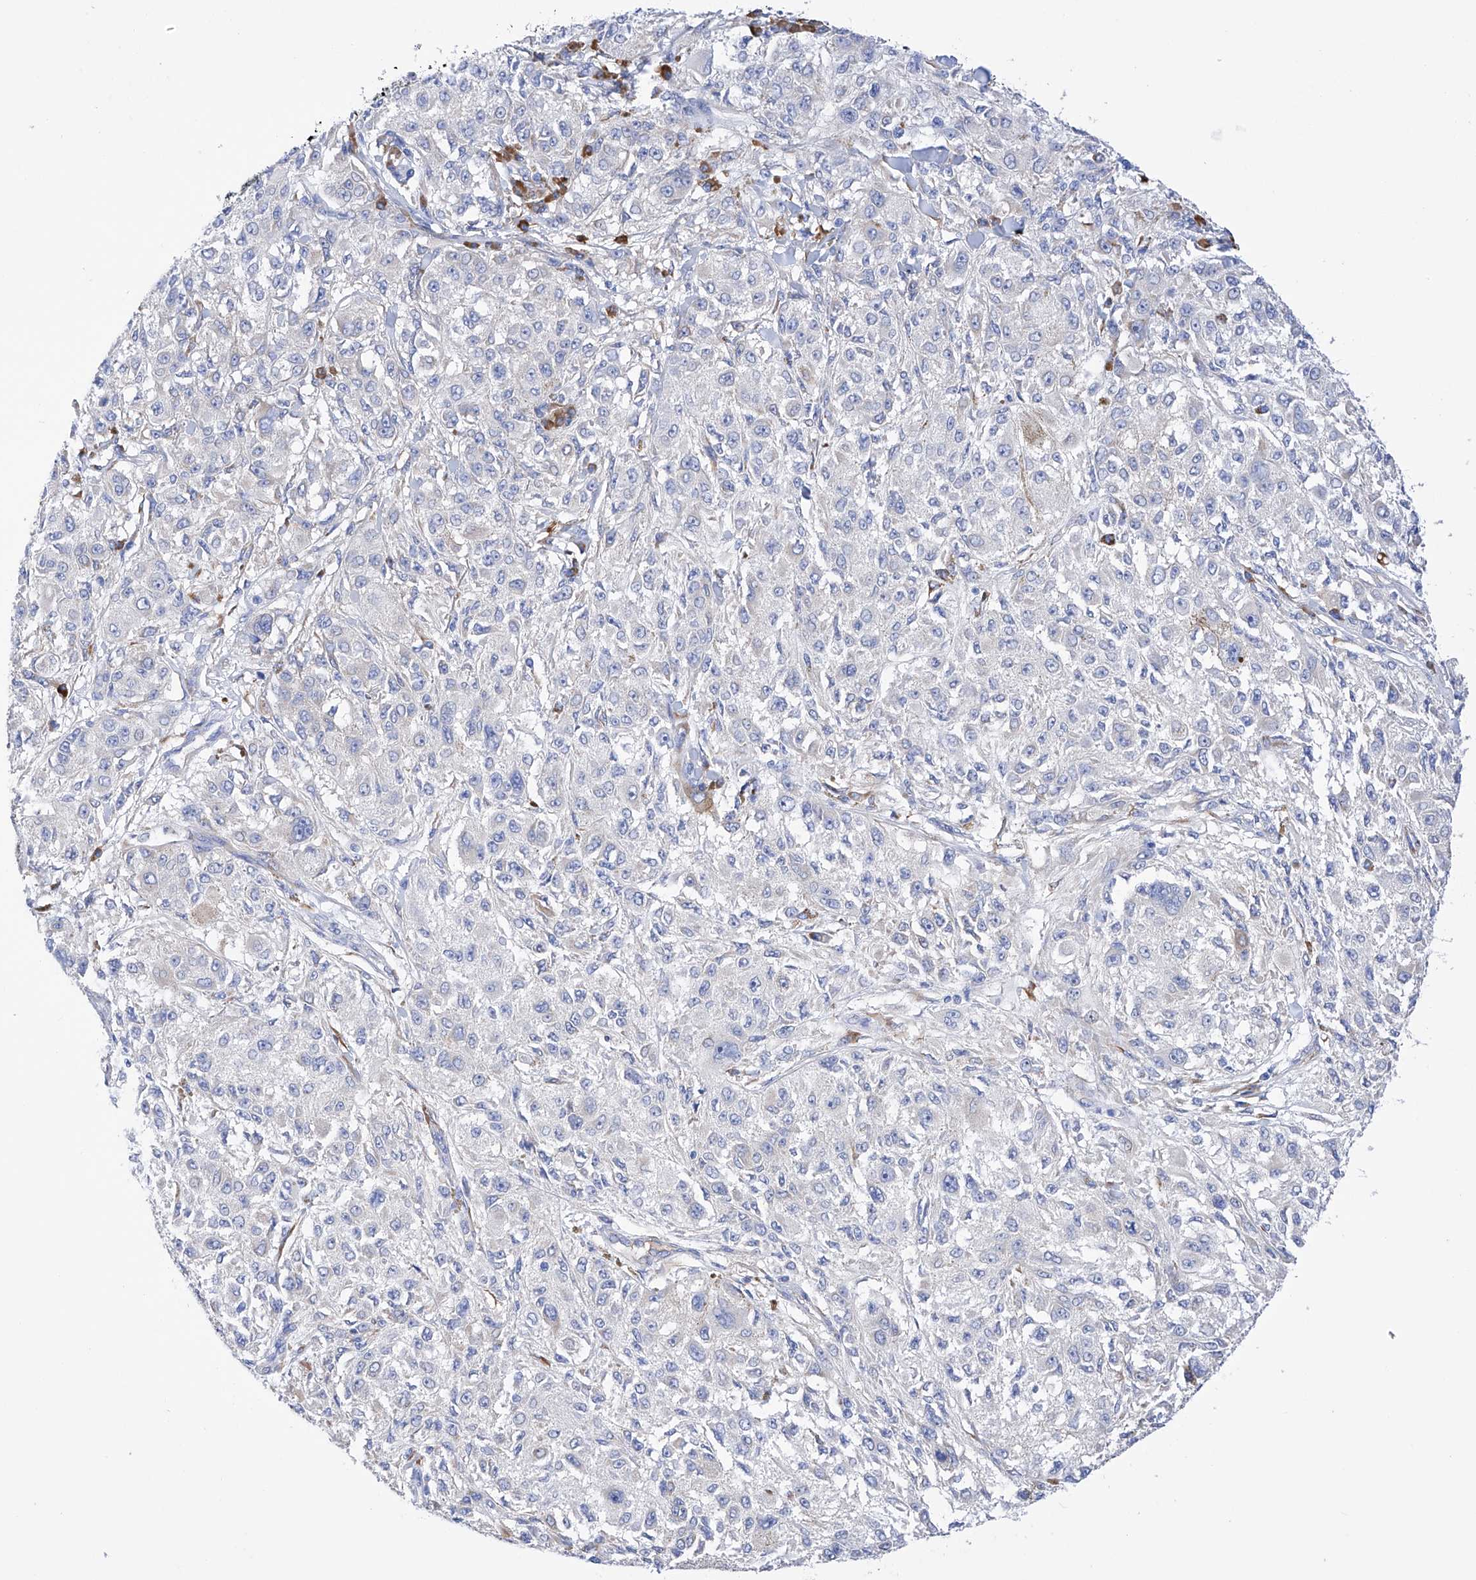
{"staining": {"intensity": "negative", "quantity": "none", "location": "none"}, "tissue": "melanoma", "cell_type": "Tumor cells", "image_type": "cancer", "snomed": [{"axis": "morphology", "description": "Necrosis, NOS"}, {"axis": "morphology", "description": "Malignant melanoma, NOS"}, {"axis": "topography", "description": "Skin"}], "caption": "Human malignant melanoma stained for a protein using IHC exhibits no expression in tumor cells.", "gene": "PDIA5", "patient": {"sex": "female", "age": 87}}